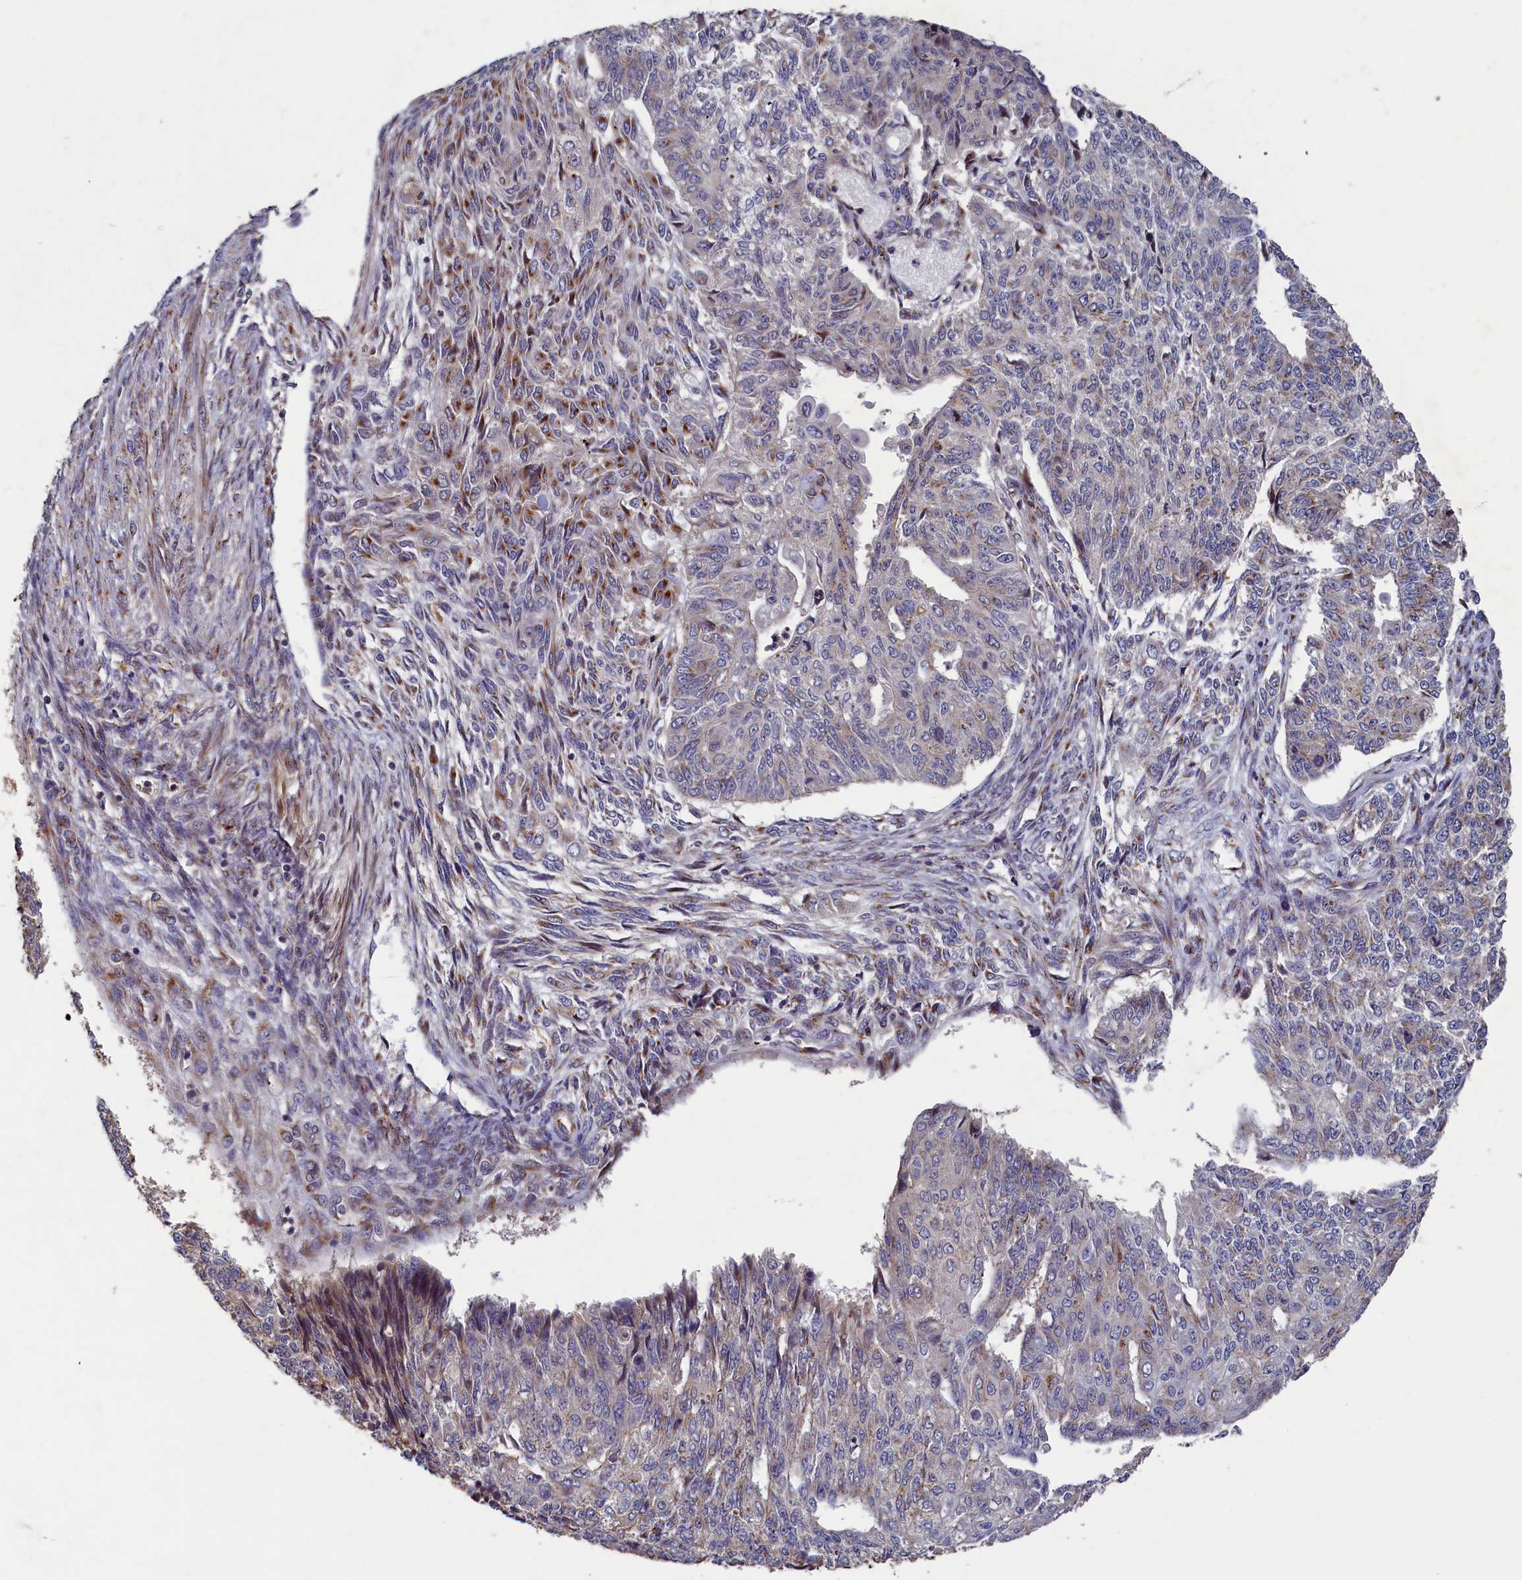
{"staining": {"intensity": "strong", "quantity": "<25%", "location": "cytoplasmic/membranous"}, "tissue": "endometrial cancer", "cell_type": "Tumor cells", "image_type": "cancer", "snomed": [{"axis": "morphology", "description": "Adenocarcinoma, NOS"}, {"axis": "topography", "description": "Endometrium"}], "caption": "IHC of human endometrial cancer reveals medium levels of strong cytoplasmic/membranous staining in approximately <25% of tumor cells. (DAB (3,3'-diaminobenzidine) = brown stain, brightfield microscopy at high magnification).", "gene": "TMEM181", "patient": {"sex": "female", "age": 32}}